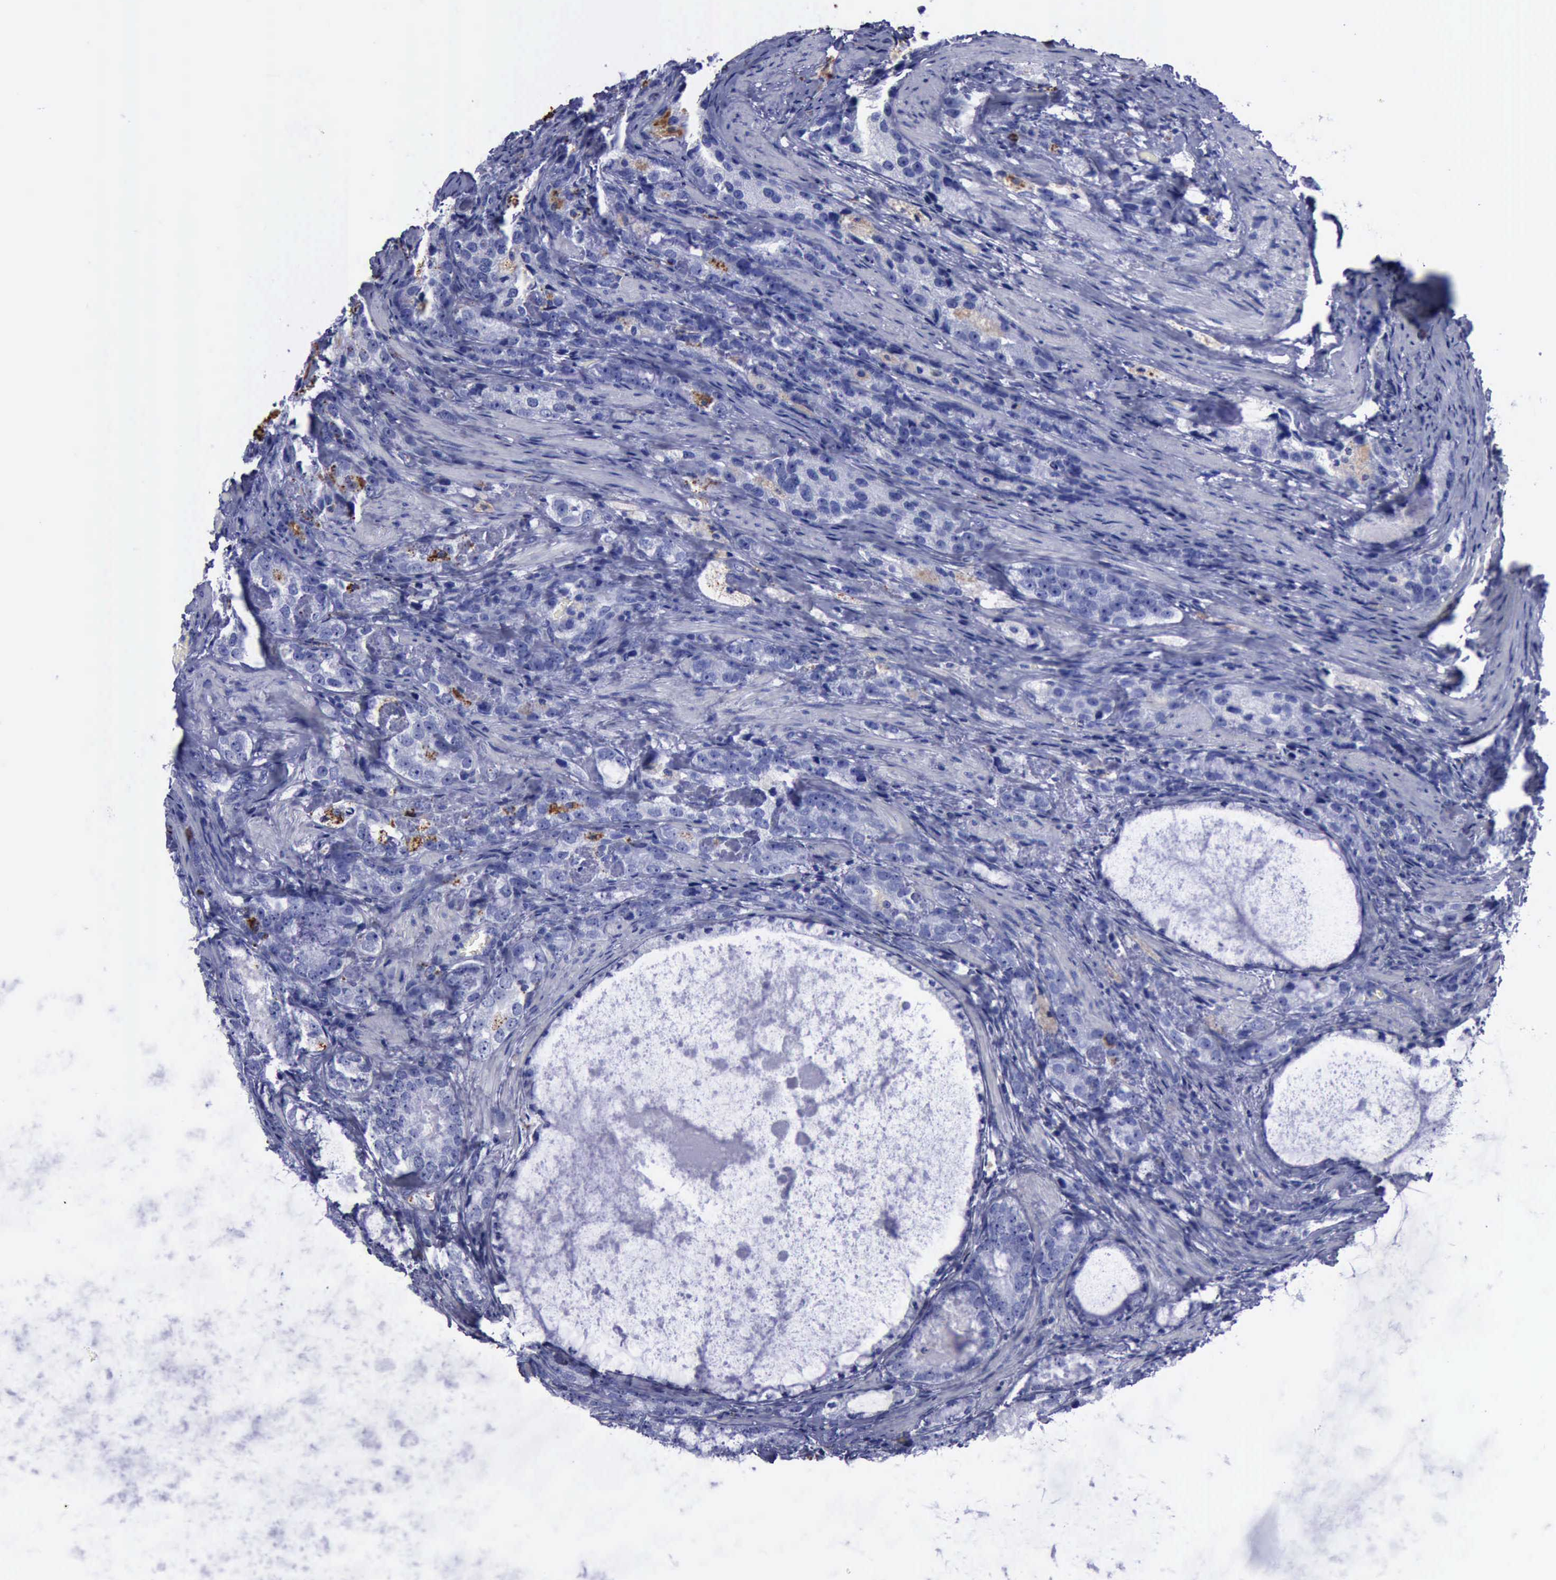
{"staining": {"intensity": "weak", "quantity": "<25%", "location": "cytoplasmic/membranous"}, "tissue": "prostate cancer", "cell_type": "Tumor cells", "image_type": "cancer", "snomed": [{"axis": "morphology", "description": "Adenocarcinoma, High grade"}, {"axis": "topography", "description": "Prostate"}], "caption": "High magnification brightfield microscopy of prostate cancer (adenocarcinoma (high-grade)) stained with DAB (brown) and counterstained with hematoxylin (blue): tumor cells show no significant positivity. (DAB IHC, high magnification).", "gene": "CTSD", "patient": {"sex": "male", "age": 63}}